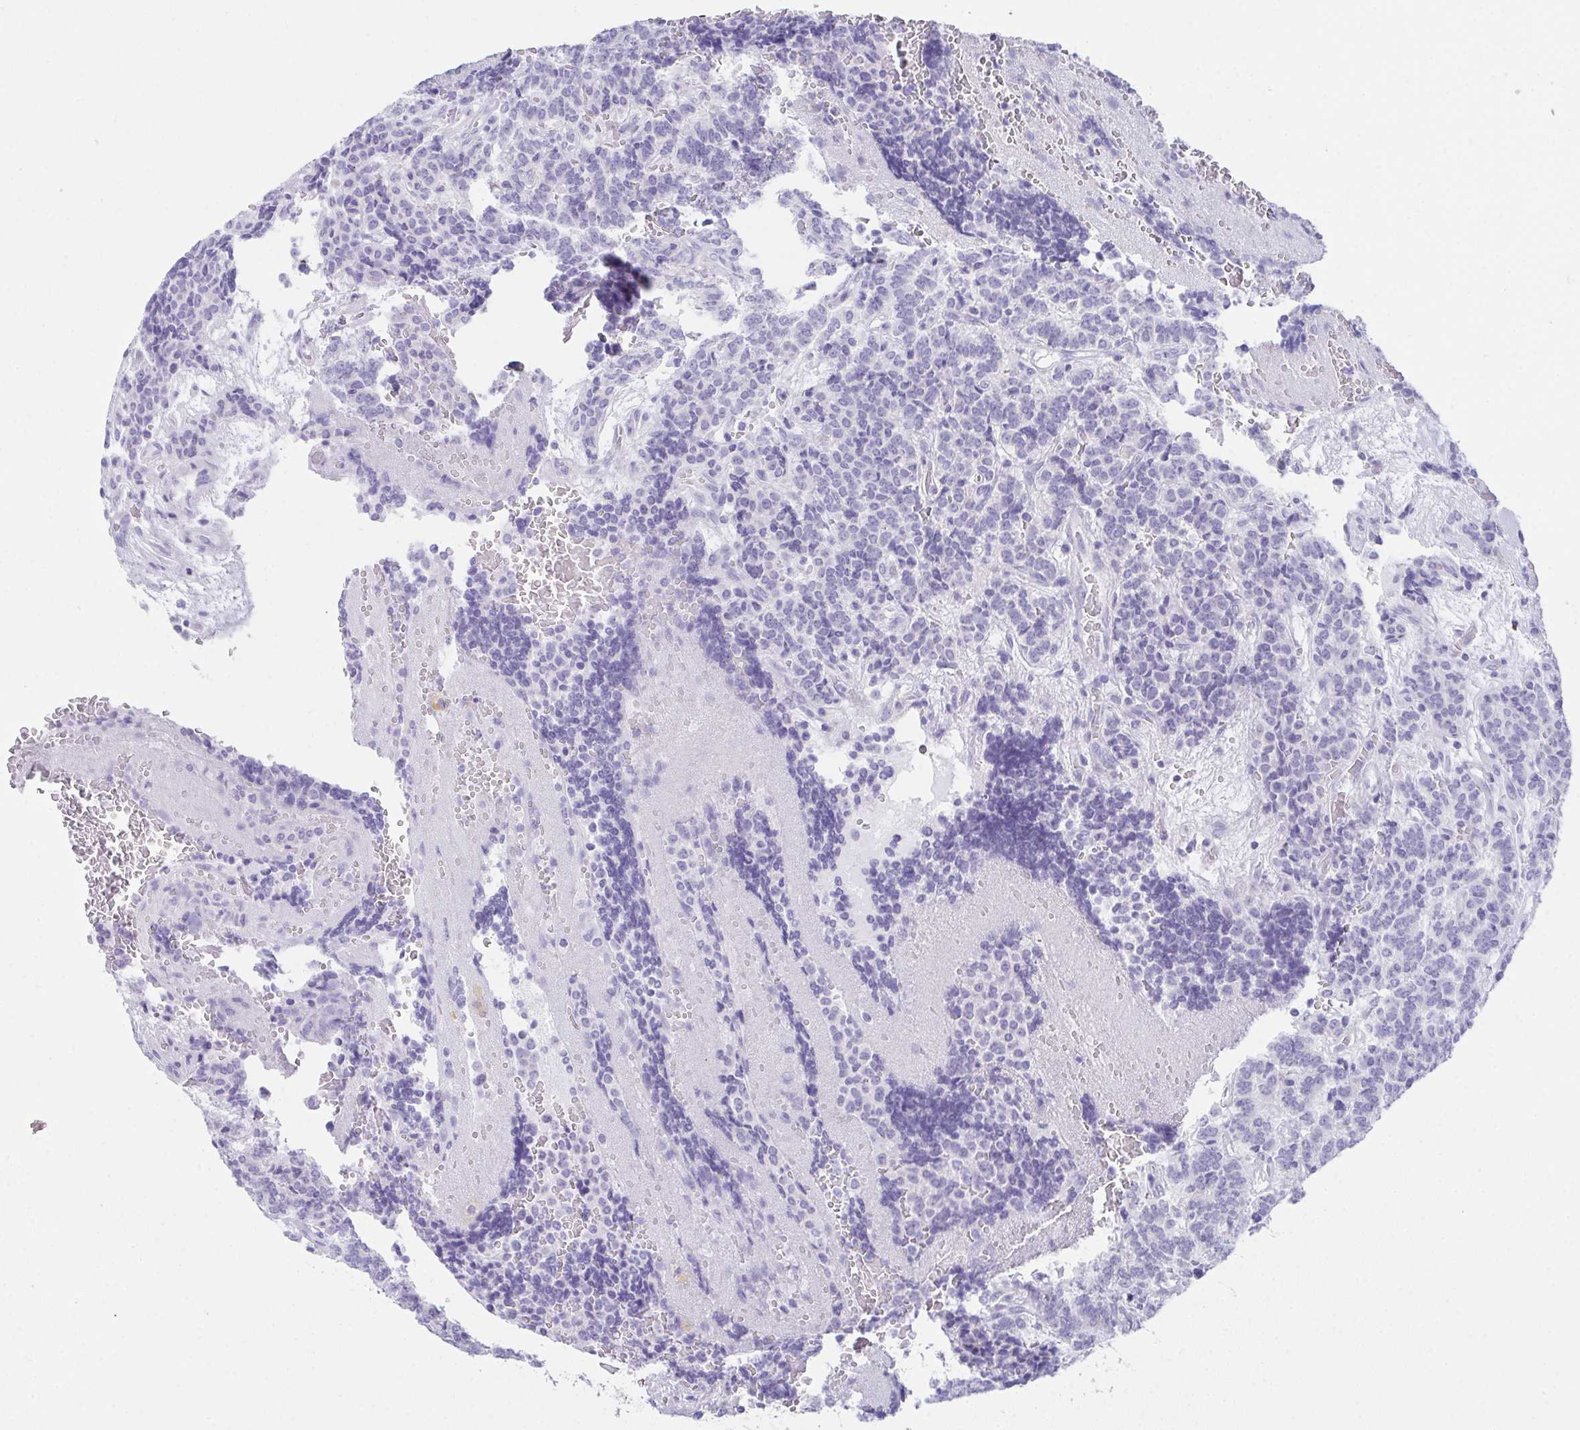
{"staining": {"intensity": "negative", "quantity": "none", "location": "none"}, "tissue": "carcinoid", "cell_type": "Tumor cells", "image_type": "cancer", "snomed": [{"axis": "morphology", "description": "Carcinoid, malignant, NOS"}, {"axis": "topography", "description": "Pancreas"}], "caption": "An immunohistochemistry (IHC) histopathology image of carcinoid (malignant) is shown. There is no staining in tumor cells of carcinoid (malignant).", "gene": "TEX19", "patient": {"sex": "male", "age": 36}}